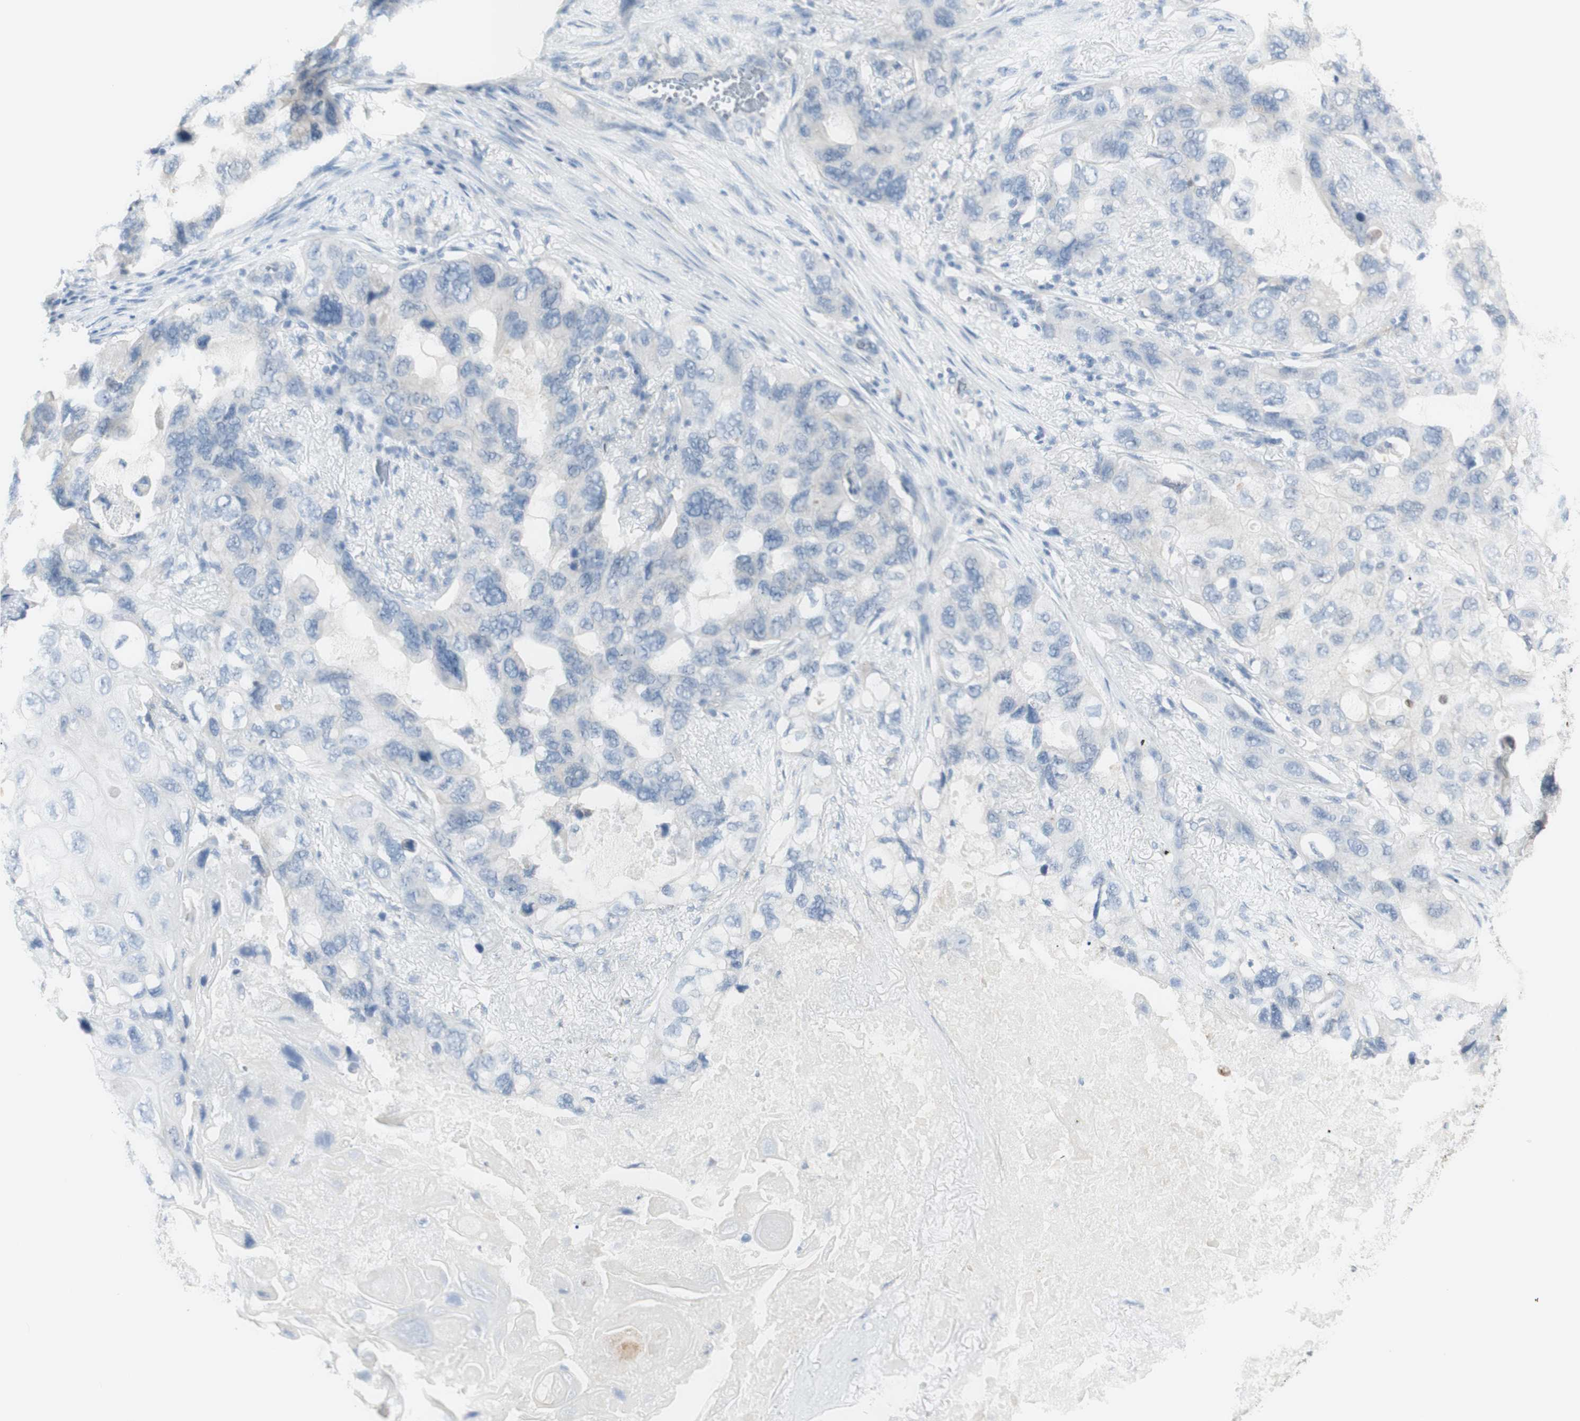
{"staining": {"intensity": "negative", "quantity": "none", "location": "none"}, "tissue": "lung cancer", "cell_type": "Tumor cells", "image_type": "cancer", "snomed": [{"axis": "morphology", "description": "Squamous cell carcinoma, NOS"}, {"axis": "topography", "description": "Lung"}], "caption": "This is an immunohistochemistry (IHC) histopathology image of human lung cancer. There is no staining in tumor cells.", "gene": "ART3", "patient": {"sex": "female", "age": 73}}